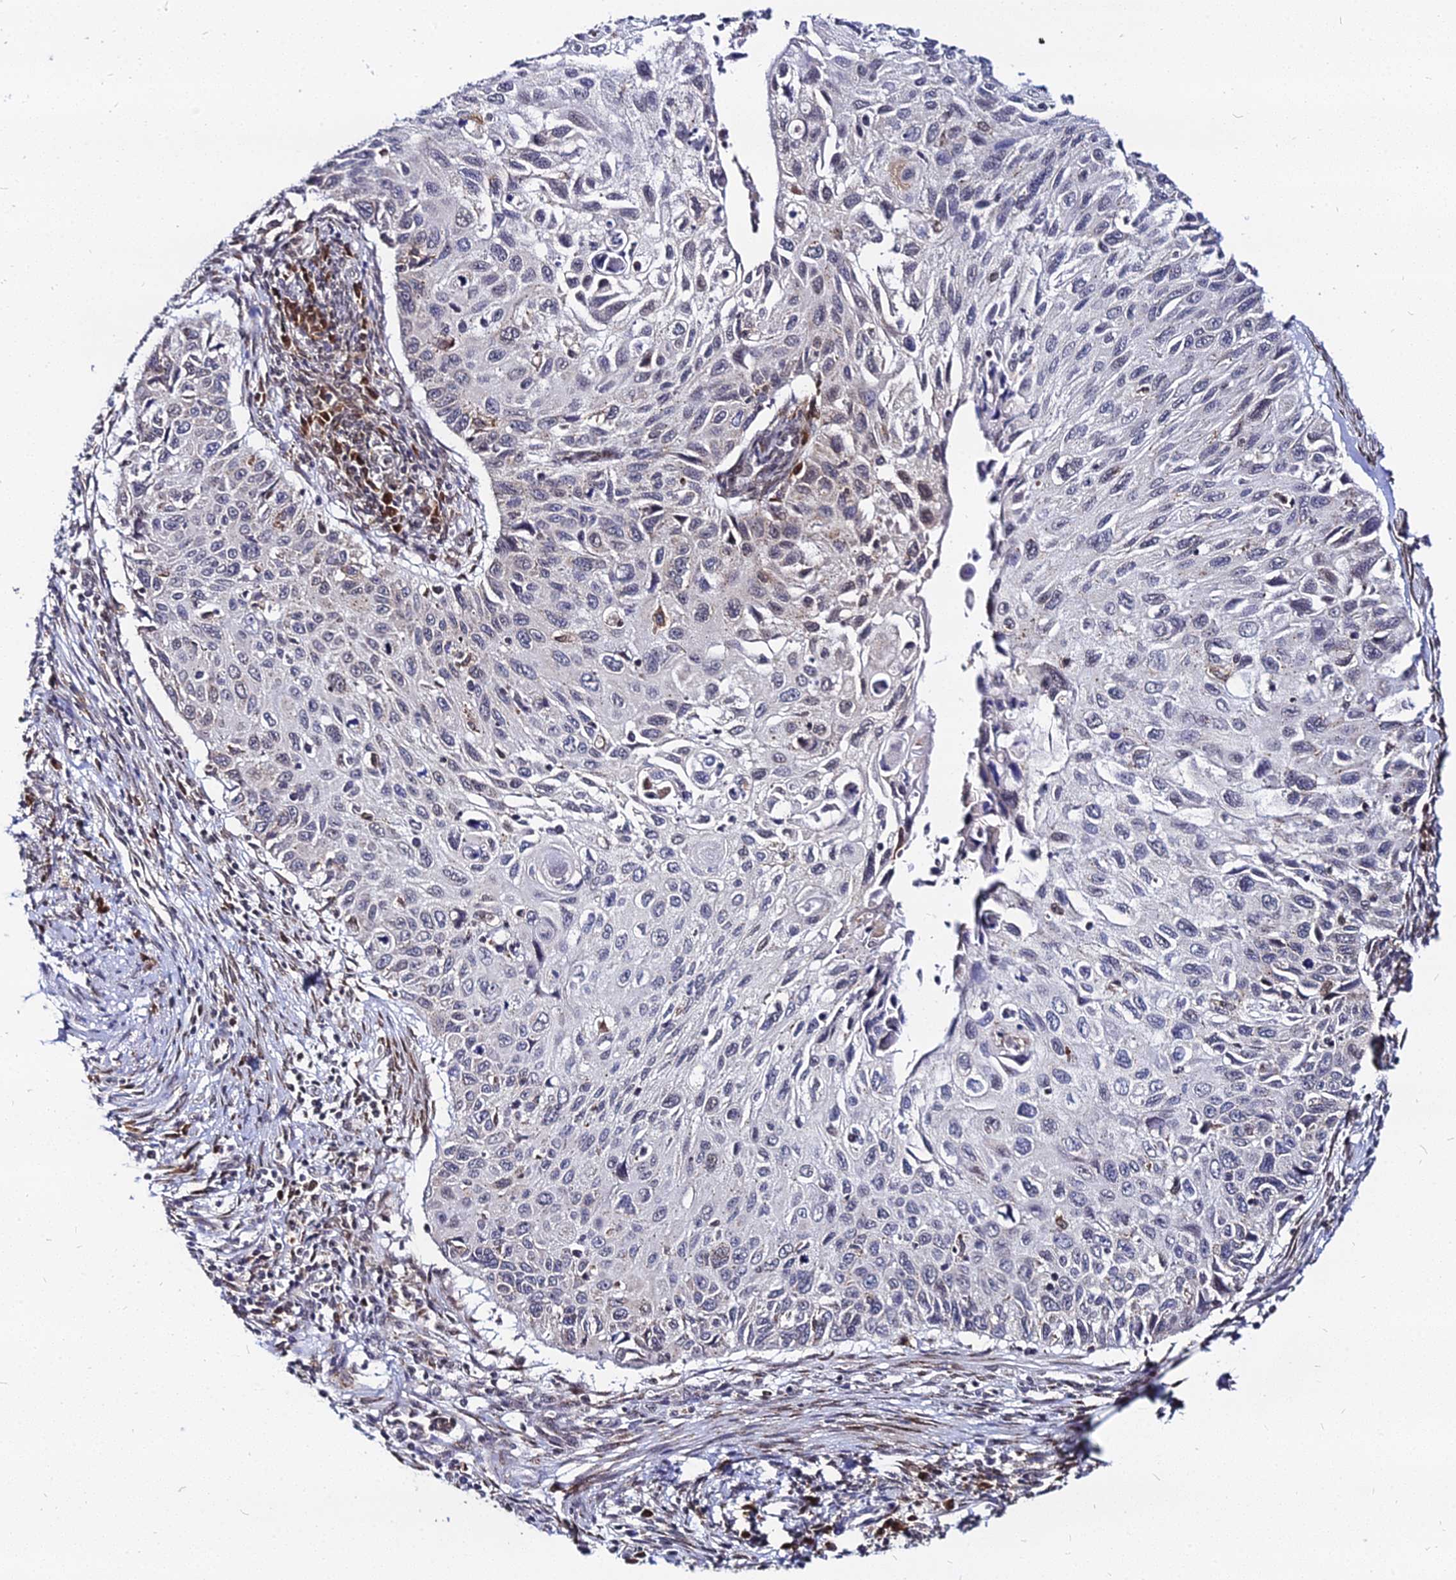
{"staining": {"intensity": "negative", "quantity": "none", "location": "none"}, "tissue": "cervical cancer", "cell_type": "Tumor cells", "image_type": "cancer", "snomed": [{"axis": "morphology", "description": "Squamous cell carcinoma, NOS"}, {"axis": "topography", "description": "Cervix"}], "caption": "Micrograph shows no protein positivity in tumor cells of cervical cancer (squamous cell carcinoma) tissue.", "gene": "RNF121", "patient": {"sex": "female", "age": 70}}